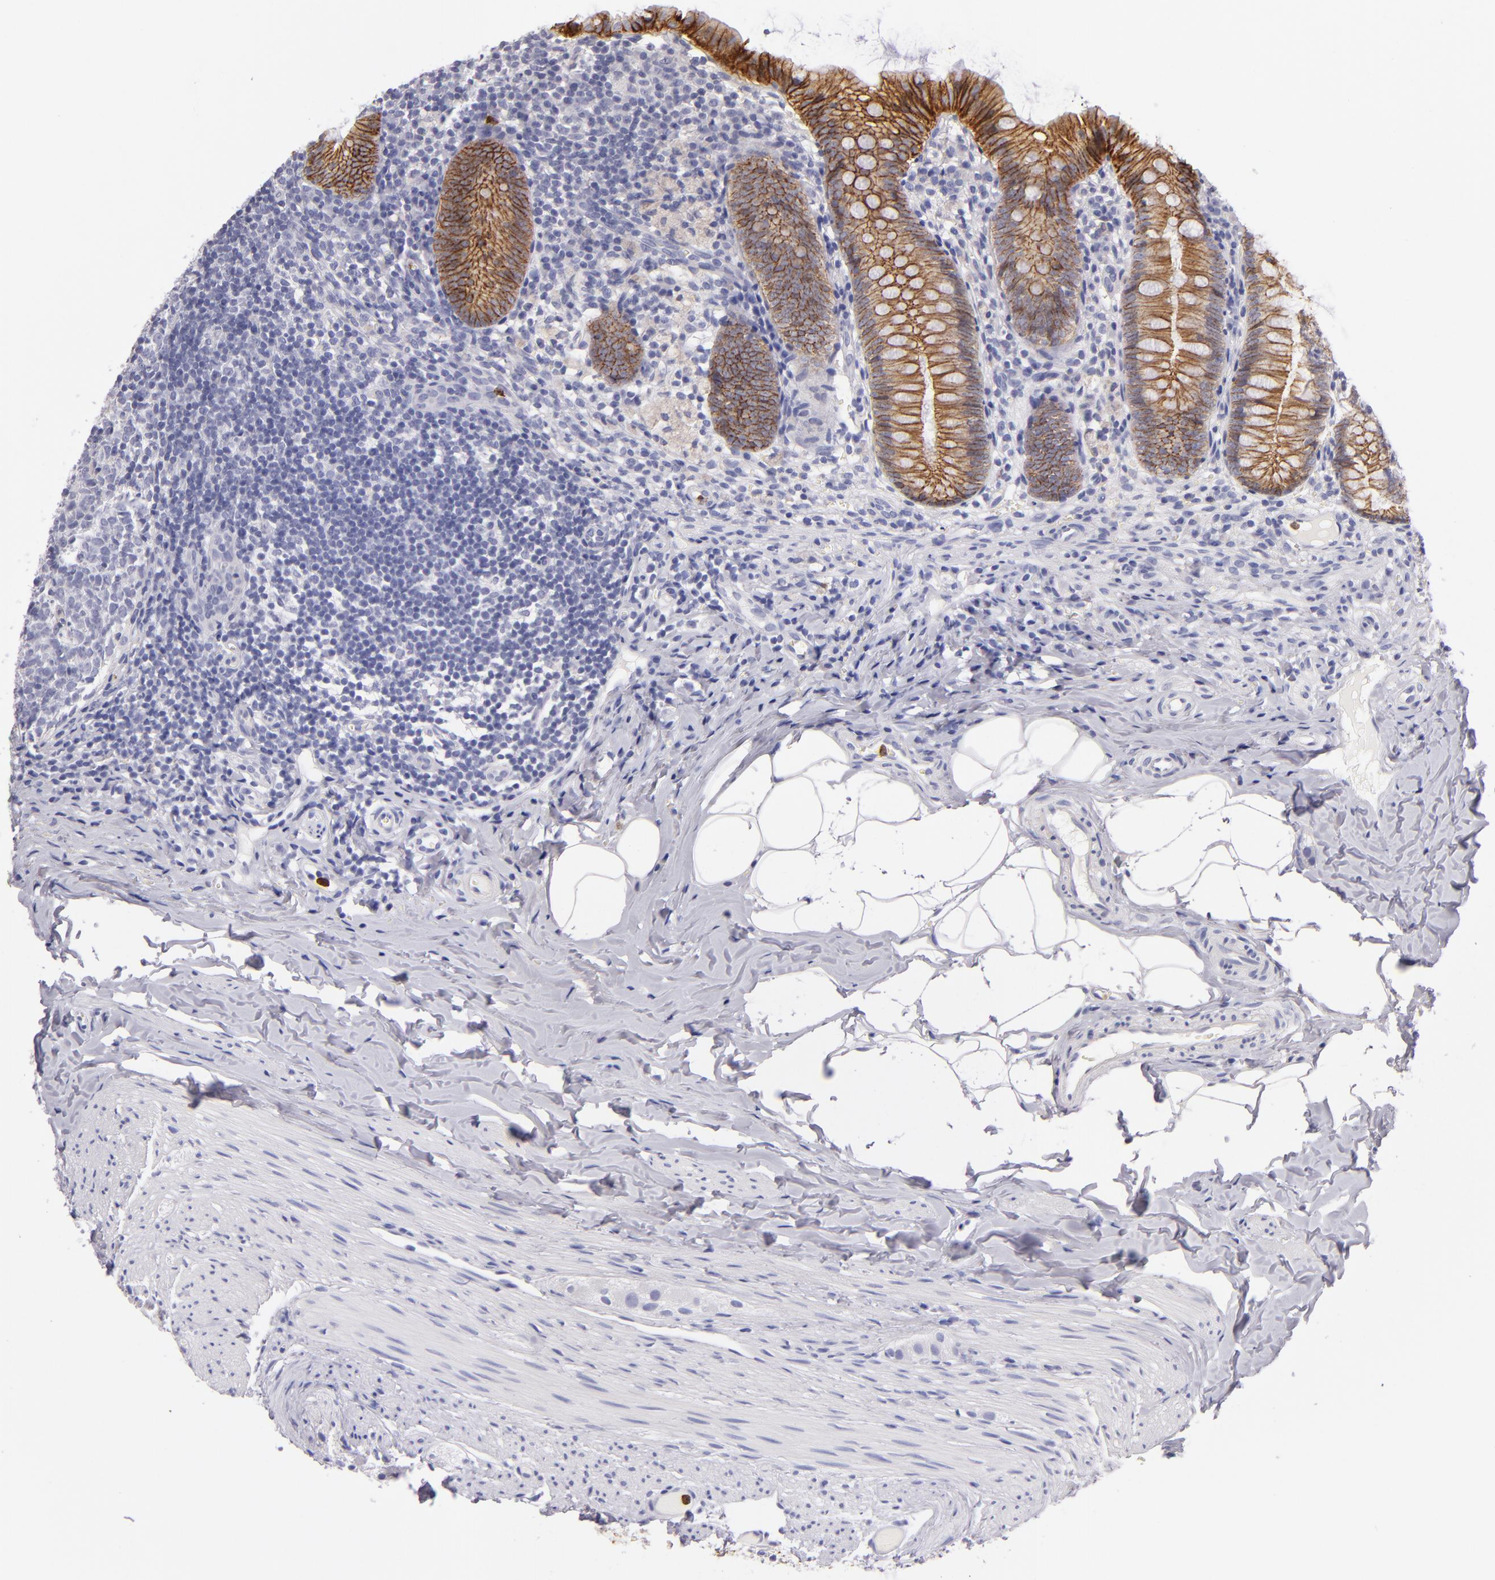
{"staining": {"intensity": "strong", "quantity": ">75%", "location": "cytoplasmic/membranous"}, "tissue": "appendix", "cell_type": "Glandular cells", "image_type": "normal", "snomed": [{"axis": "morphology", "description": "Normal tissue, NOS"}, {"axis": "topography", "description": "Appendix"}], "caption": "DAB (3,3'-diaminobenzidine) immunohistochemical staining of unremarkable human appendix displays strong cytoplasmic/membranous protein staining in approximately >75% of glandular cells.", "gene": "CDH3", "patient": {"sex": "female", "age": 9}}